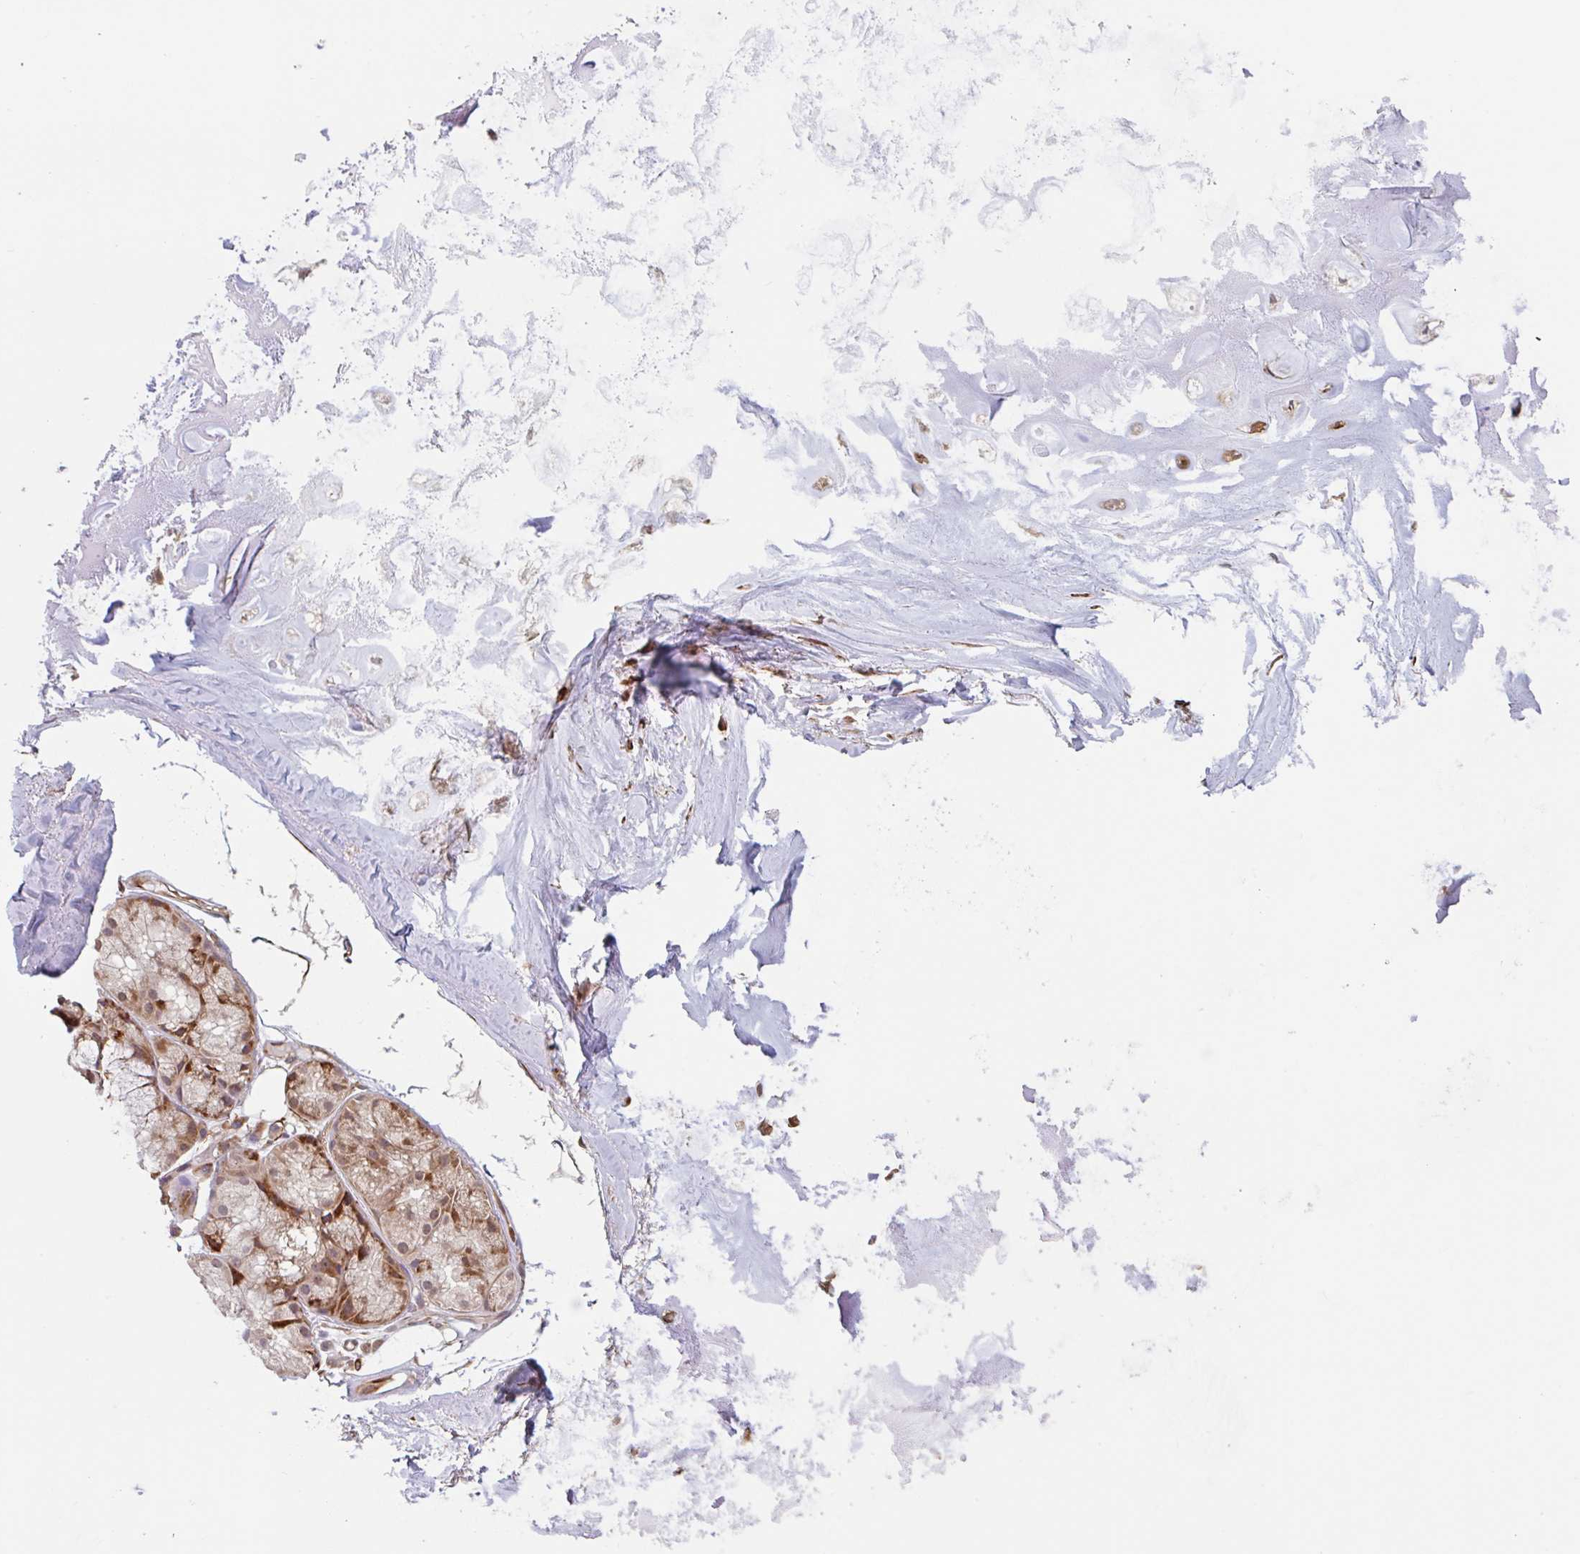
{"staining": {"intensity": "moderate", "quantity": "25%-75%", "location": "cytoplasmic/membranous,nuclear"}, "tissue": "soft tissue", "cell_type": "Chondrocytes", "image_type": "normal", "snomed": [{"axis": "morphology", "description": "Normal tissue, NOS"}, {"axis": "topography", "description": "Lymph node"}, {"axis": "topography", "description": "Cartilage tissue"}, {"axis": "topography", "description": "Nasopharynx"}], "caption": "A high-resolution histopathology image shows IHC staining of normal soft tissue, which reveals moderate cytoplasmic/membranous,nuclear staining in approximately 25%-75% of chondrocytes.", "gene": "NUB1", "patient": {"sex": "male", "age": 63}}